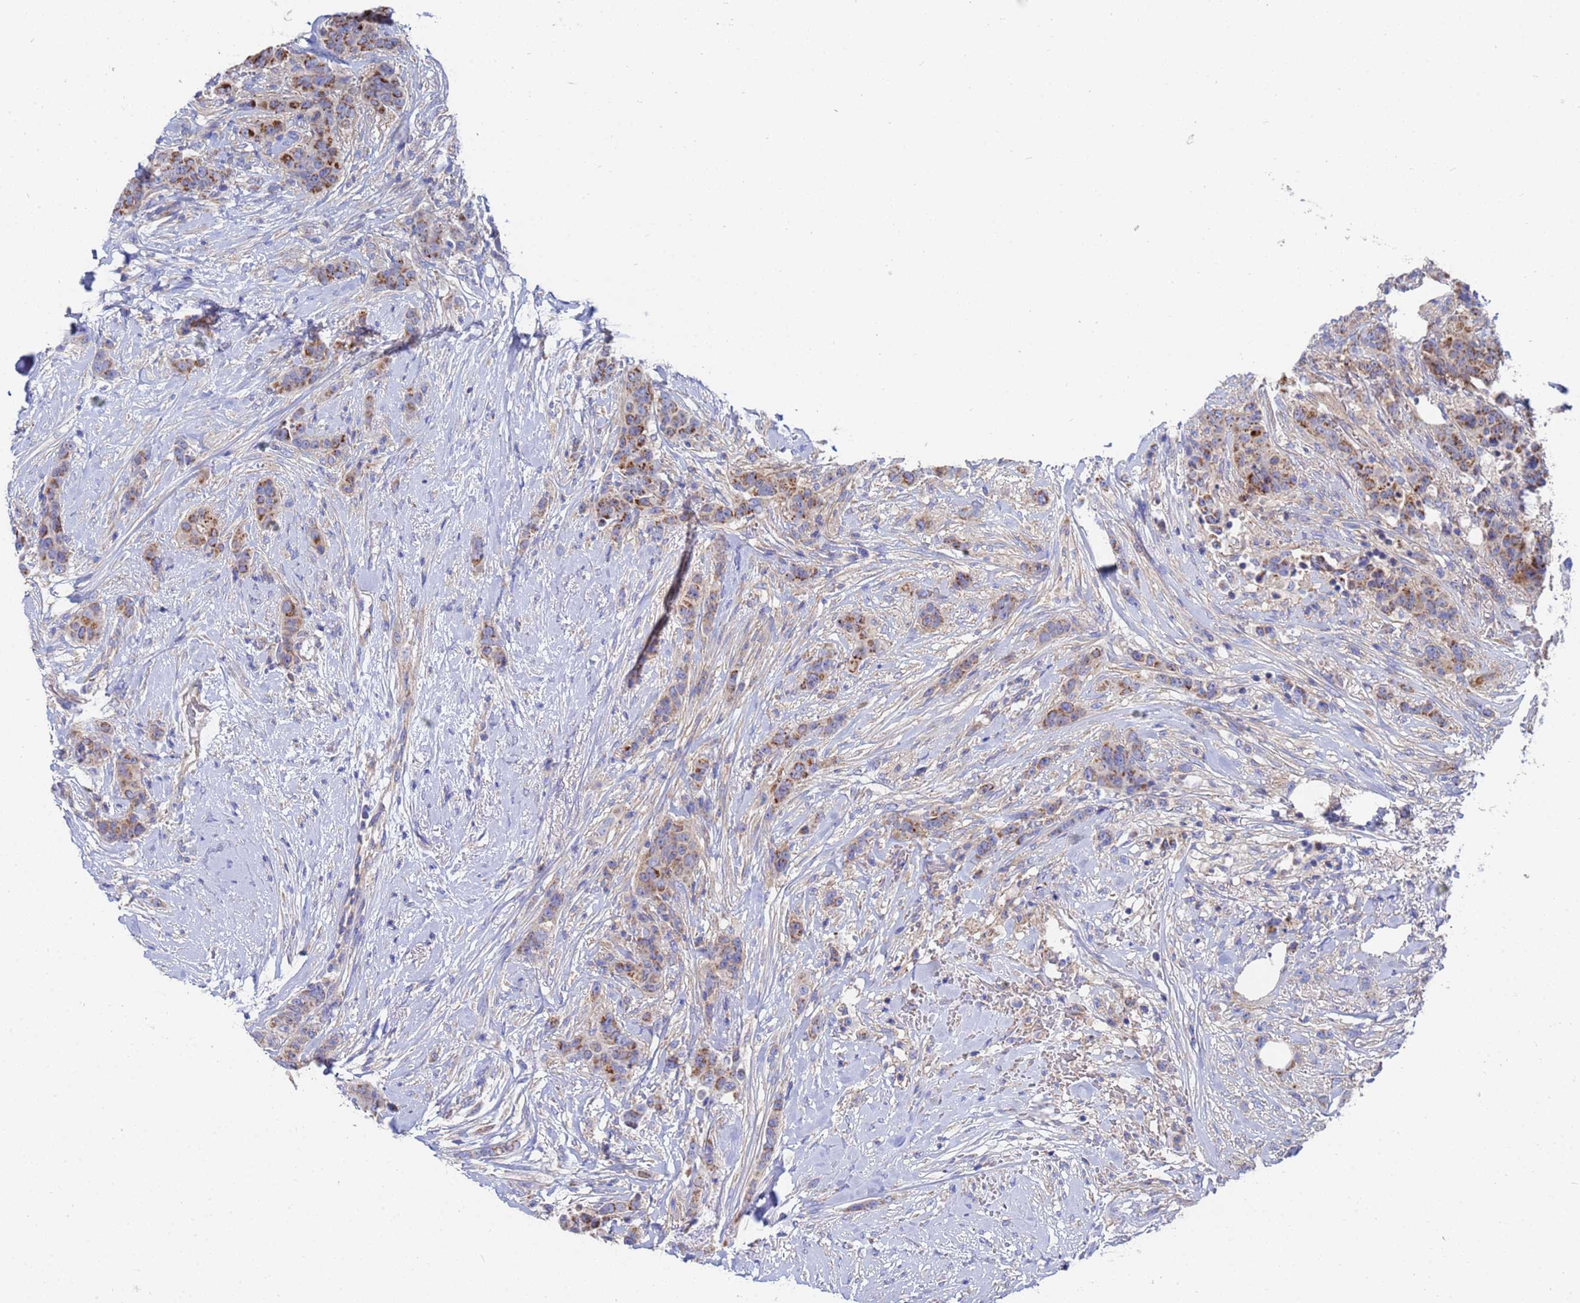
{"staining": {"intensity": "moderate", "quantity": "25%-75%", "location": "cytoplasmic/membranous"}, "tissue": "breast cancer", "cell_type": "Tumor cells", "image_type": "cancer", "snomed": [{"axis": "morphology", "description": "Duct carcinoma"}, {"axis": "topography", "description": "Breast"}], "caption": "Immunohistochemistry (IHC) (DAB (3,3'-diaminobenzidine)) staining of human breast cancer demonstrates moderate cytoplasmic/membranous protein staining in about 25%-75% of tumor cells.", "gene": "FAHD2A", "patient": {"sex": "female", "age": 40}}